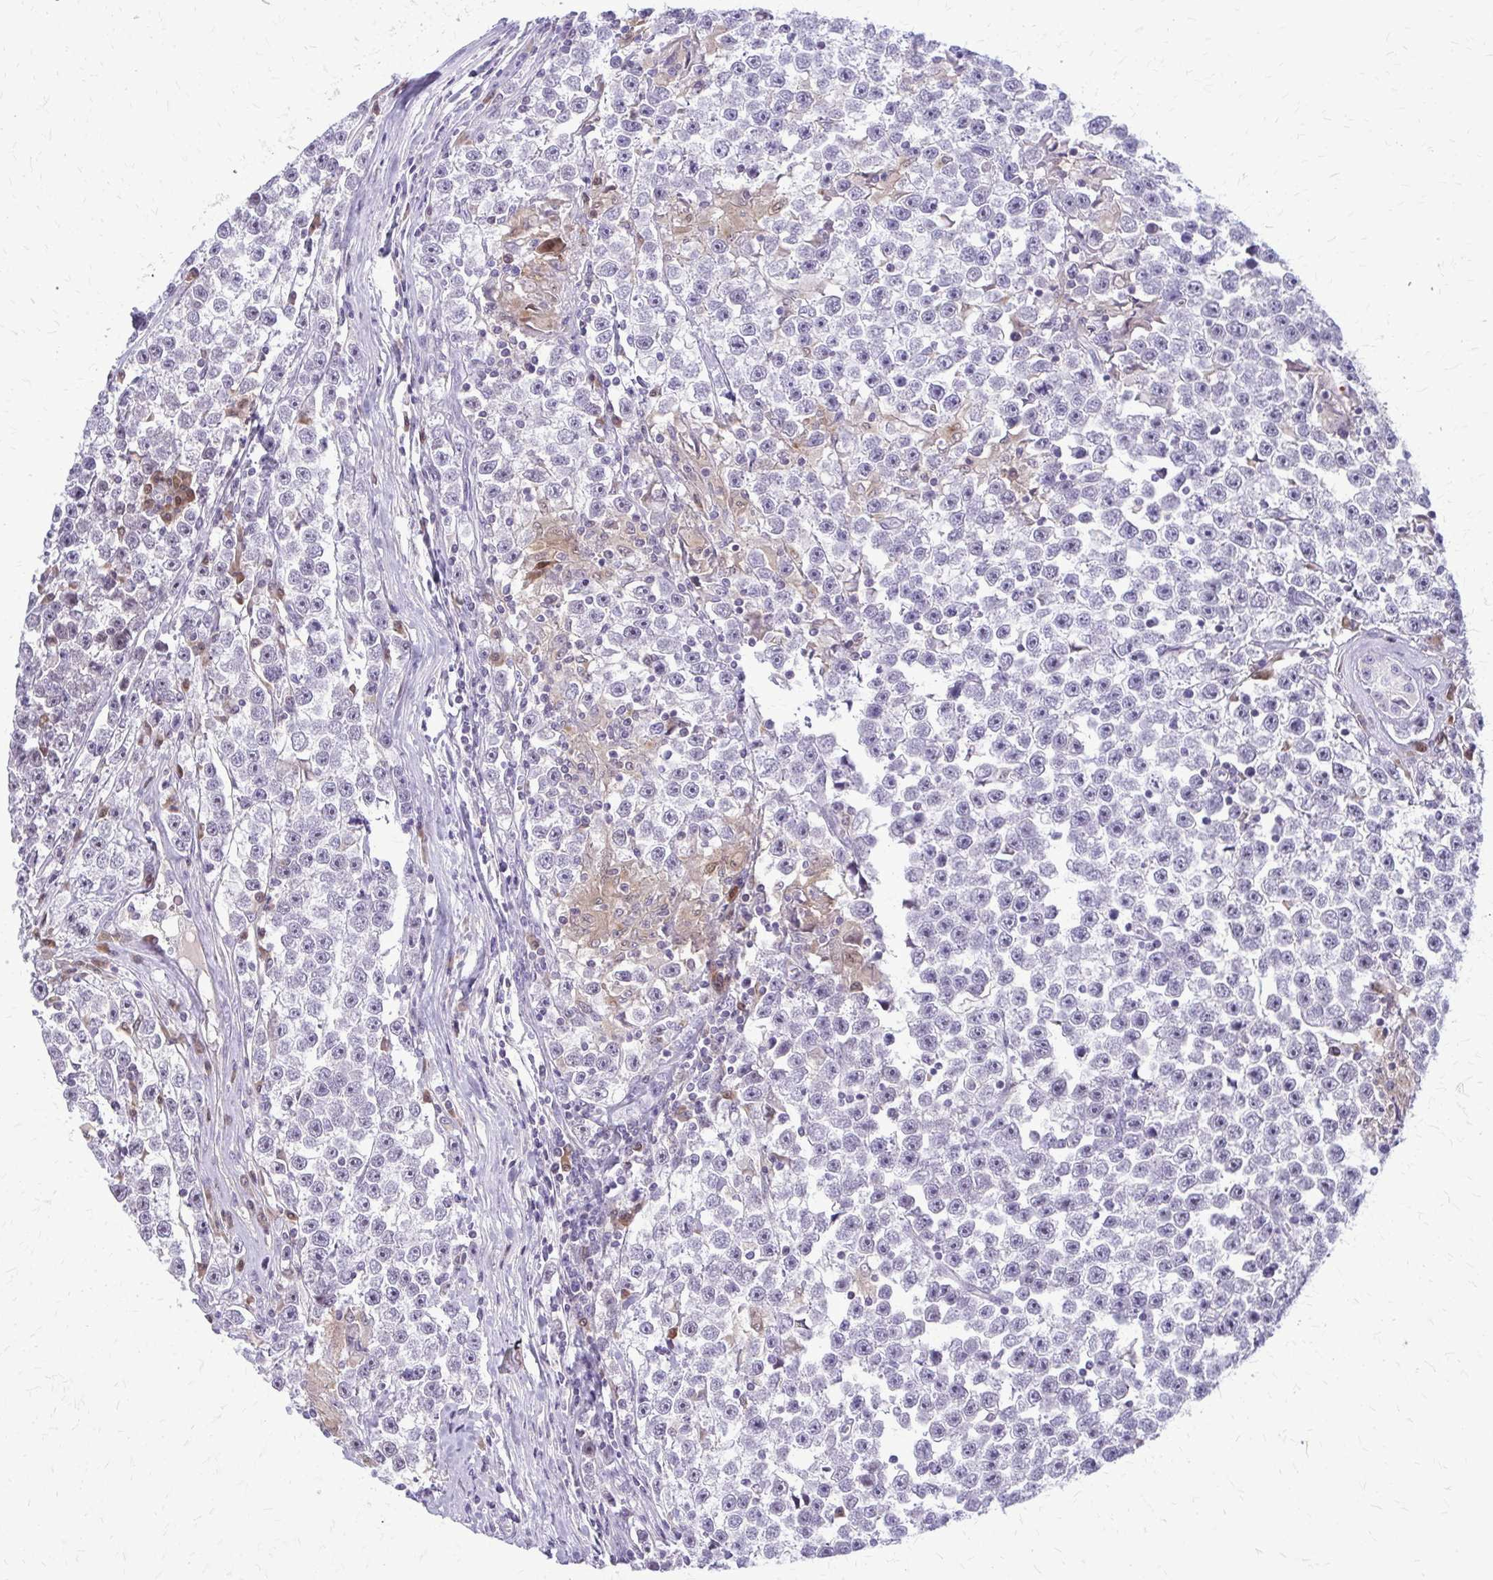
{"staining": {"intensity": "negative", "quantity": "none", "location": "none"}, "tissue": "testis cancer", "cell_type": "Tumor cells", "image_type": "cancer", "snomed": [{"axis": "morphology", "description": "Seminoma, NOS"}, {"axis": "topography", "description": "Testis"}], "caption": "Histopathology image shows no significant protein positivity in tumor cells of testis cancer.", "gene": "GLRX", "patient": {"sex": "male", "age": 31}}